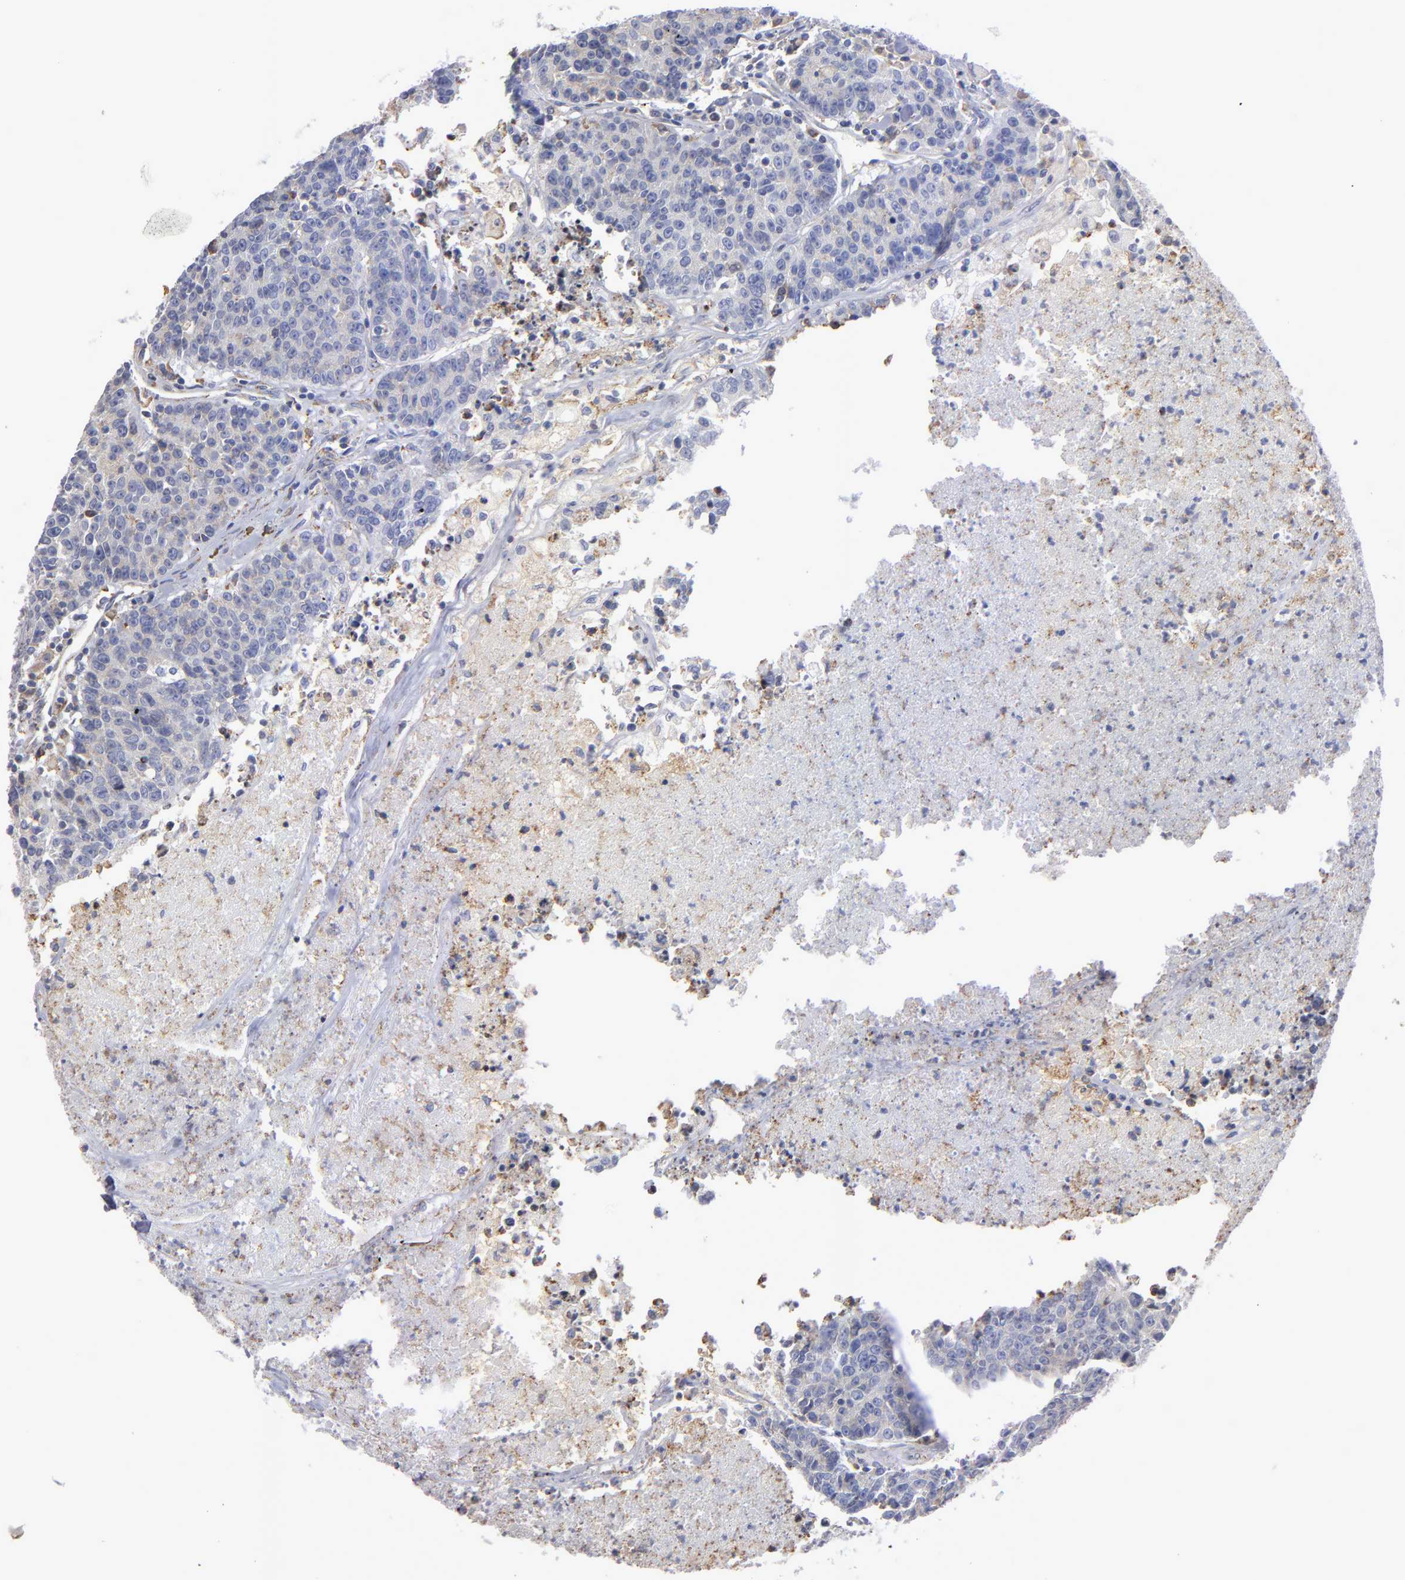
{"staining": {"intensity": "weak", "quantity": "<25%", "location": "cytoplasmic/membranous"}, "tissue": "colorectal cancer", "cell_type": "Tumor cells", "image_type": "cancer", "snomed": [{"axis": "morphology", "description": "Adenocarcinoma, NOS"}, {"axis": "topography", "description": "Colon"}], "caption": "There is no significant positivity in tumor cells of adenocarcinoma (colorectal). Brightfield microscopy of IHC stained with DAB (brown) and hematoxylin (blue), captured at high magnification.", "gene": "MFGE8", "patient": {"sex": "female", "age": 53}}